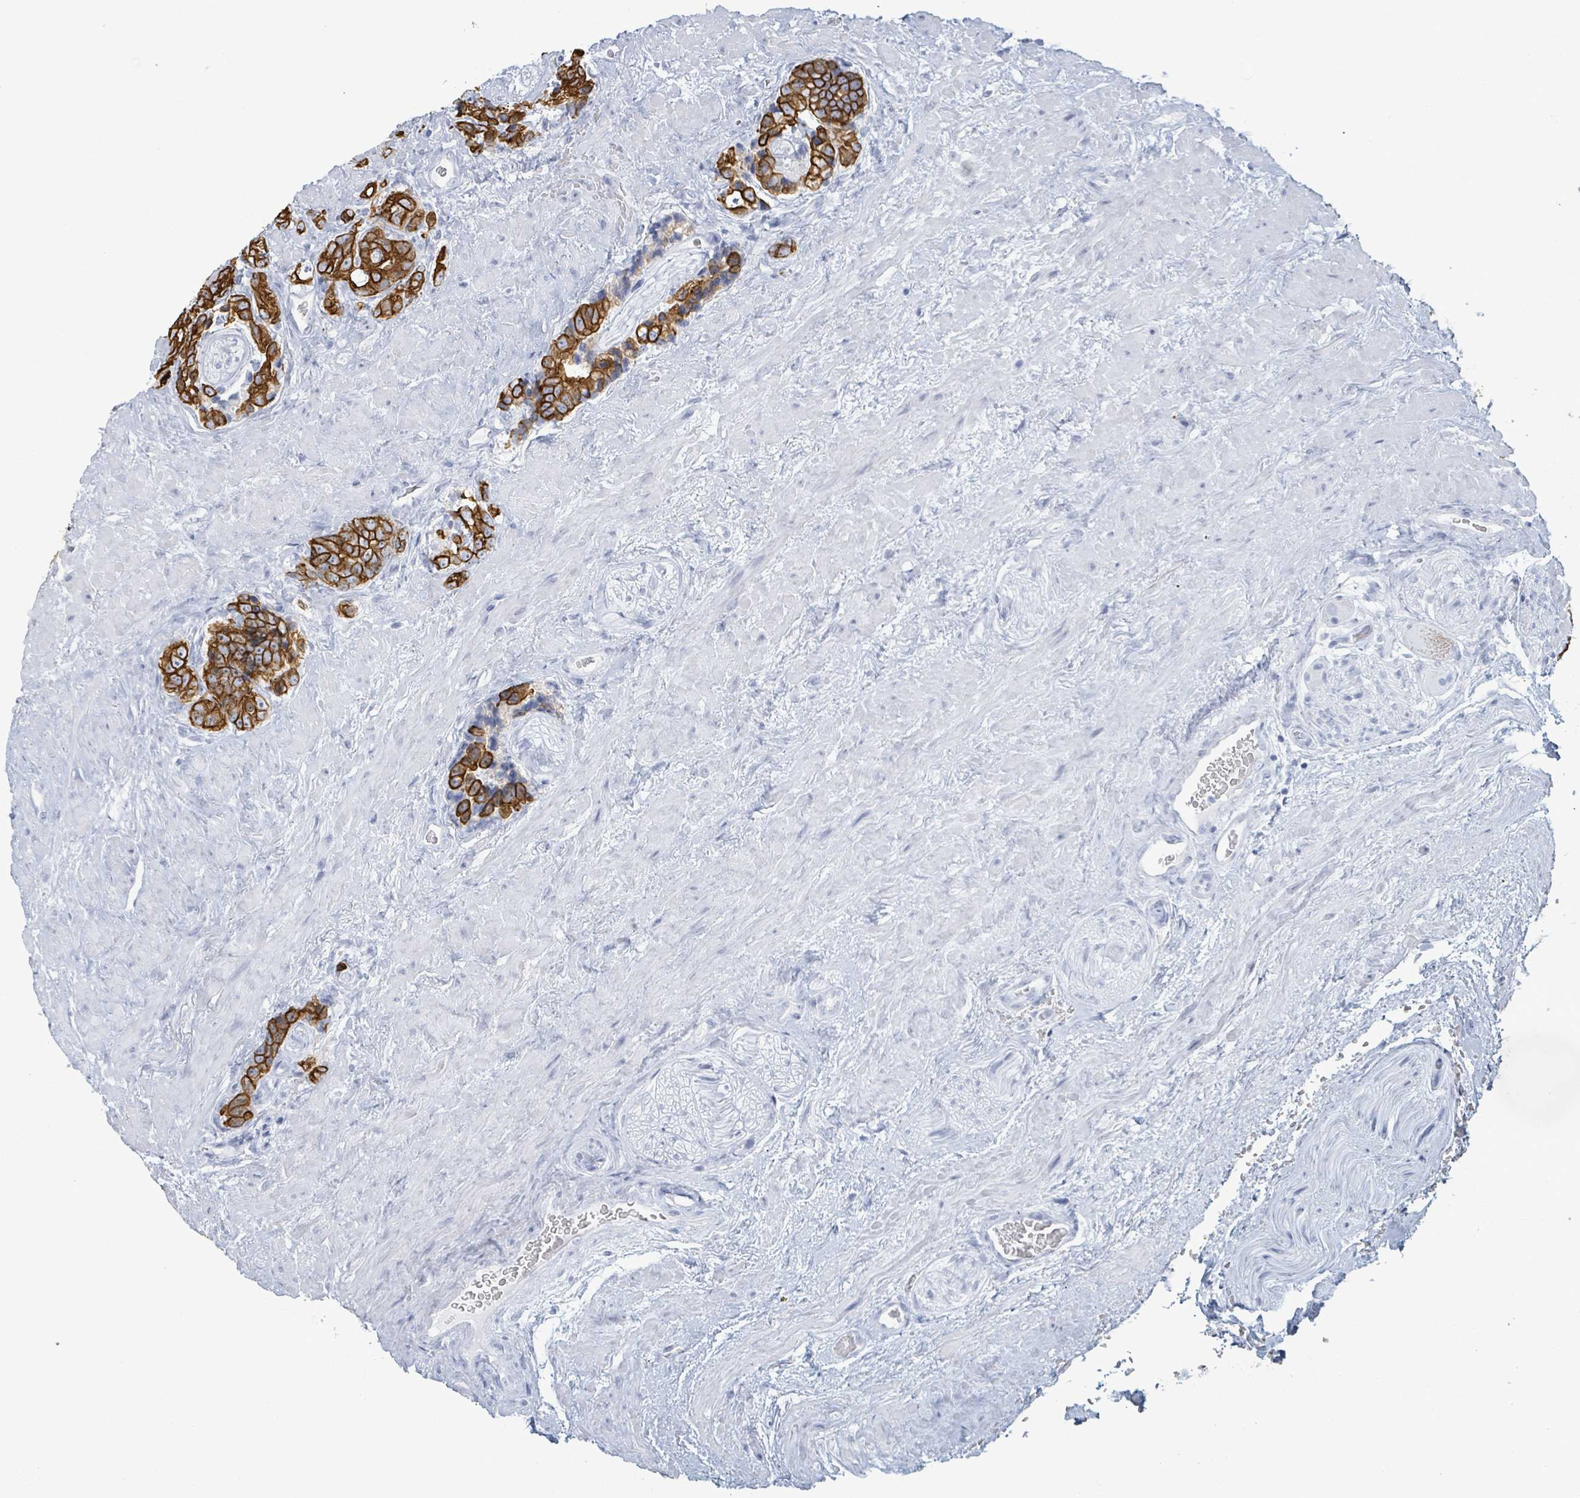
{"staining": {"intensity": "strong", "quantity": ">75%", "location": "cytoplasmic/membranous"}, "tissue": "prostate cancer", "cell_type": "Tumor cells", "image_type": "cancer", "snomed": [{"axis": "morphology", "description": "Adenocarcinoma, High grade"}, {"axis": "topography", "description": "Prostate"}], "caption": "IHC (DAB (3,3'-diaminobenzidine)) staining of high-grade adenocarcinoma (prostate) reveals strong cytoplasmic/membranous protein positivity in approximately >75% of tumor cells.", "gene": "KRT8", "patient": {"sex": "male", "age": 74}}